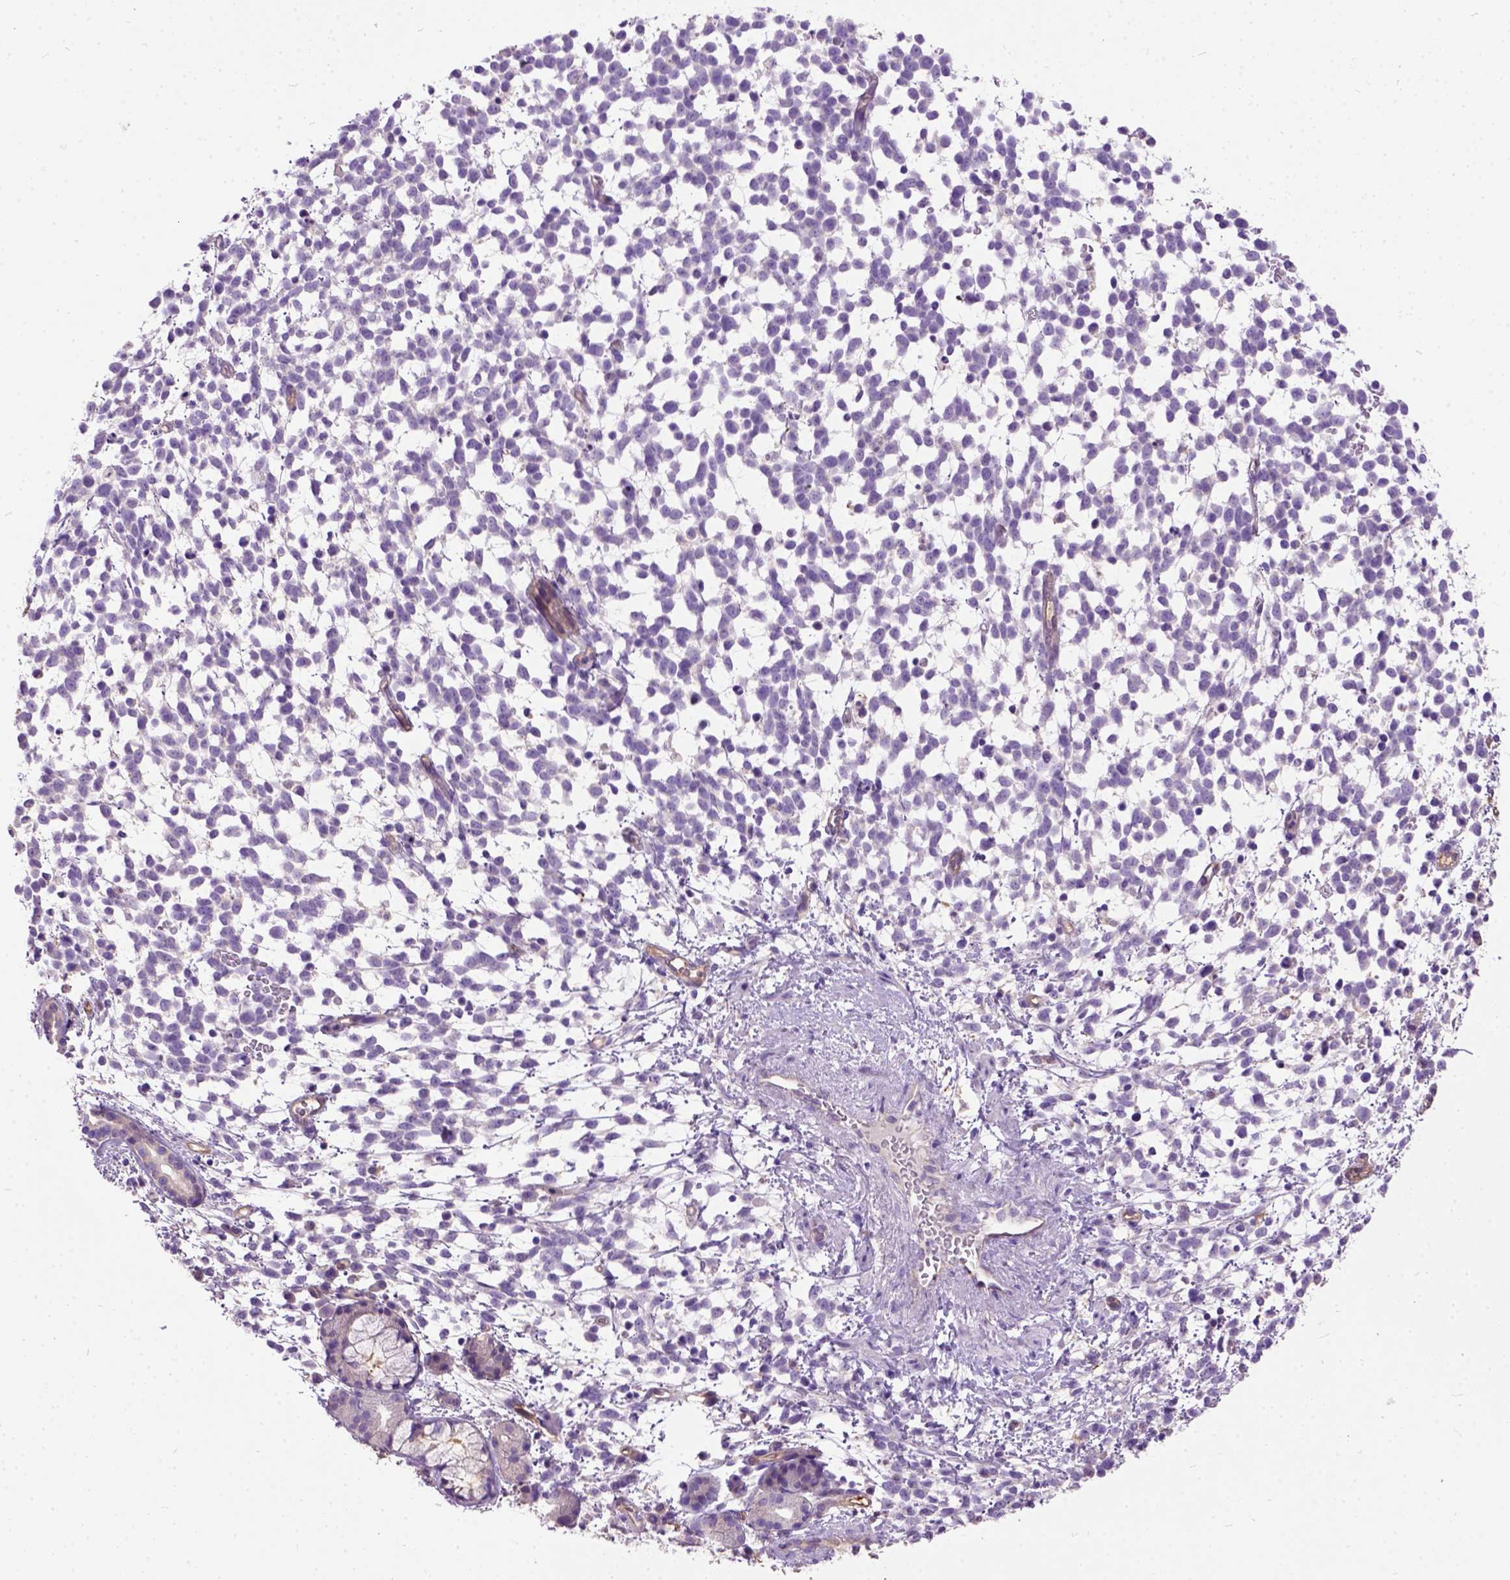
{"staining": {"intensity": "negative", "quantity": "none", "location": "none"}, "tissue": "melanoma", "cell_type": "Tumor cells", "image_type": "cancer", "snomed": [{"axis": "morphology", "description": "Malignant melanoma, NOS"}, {"axis": "topography", "description": "Skin"}], "caption": "Immunohistochemical staining of malignant melanoma displays no significant expression in tumor cells.", "gene": "SEMA4F", "patient": {"sex": "female", "age": 70}}